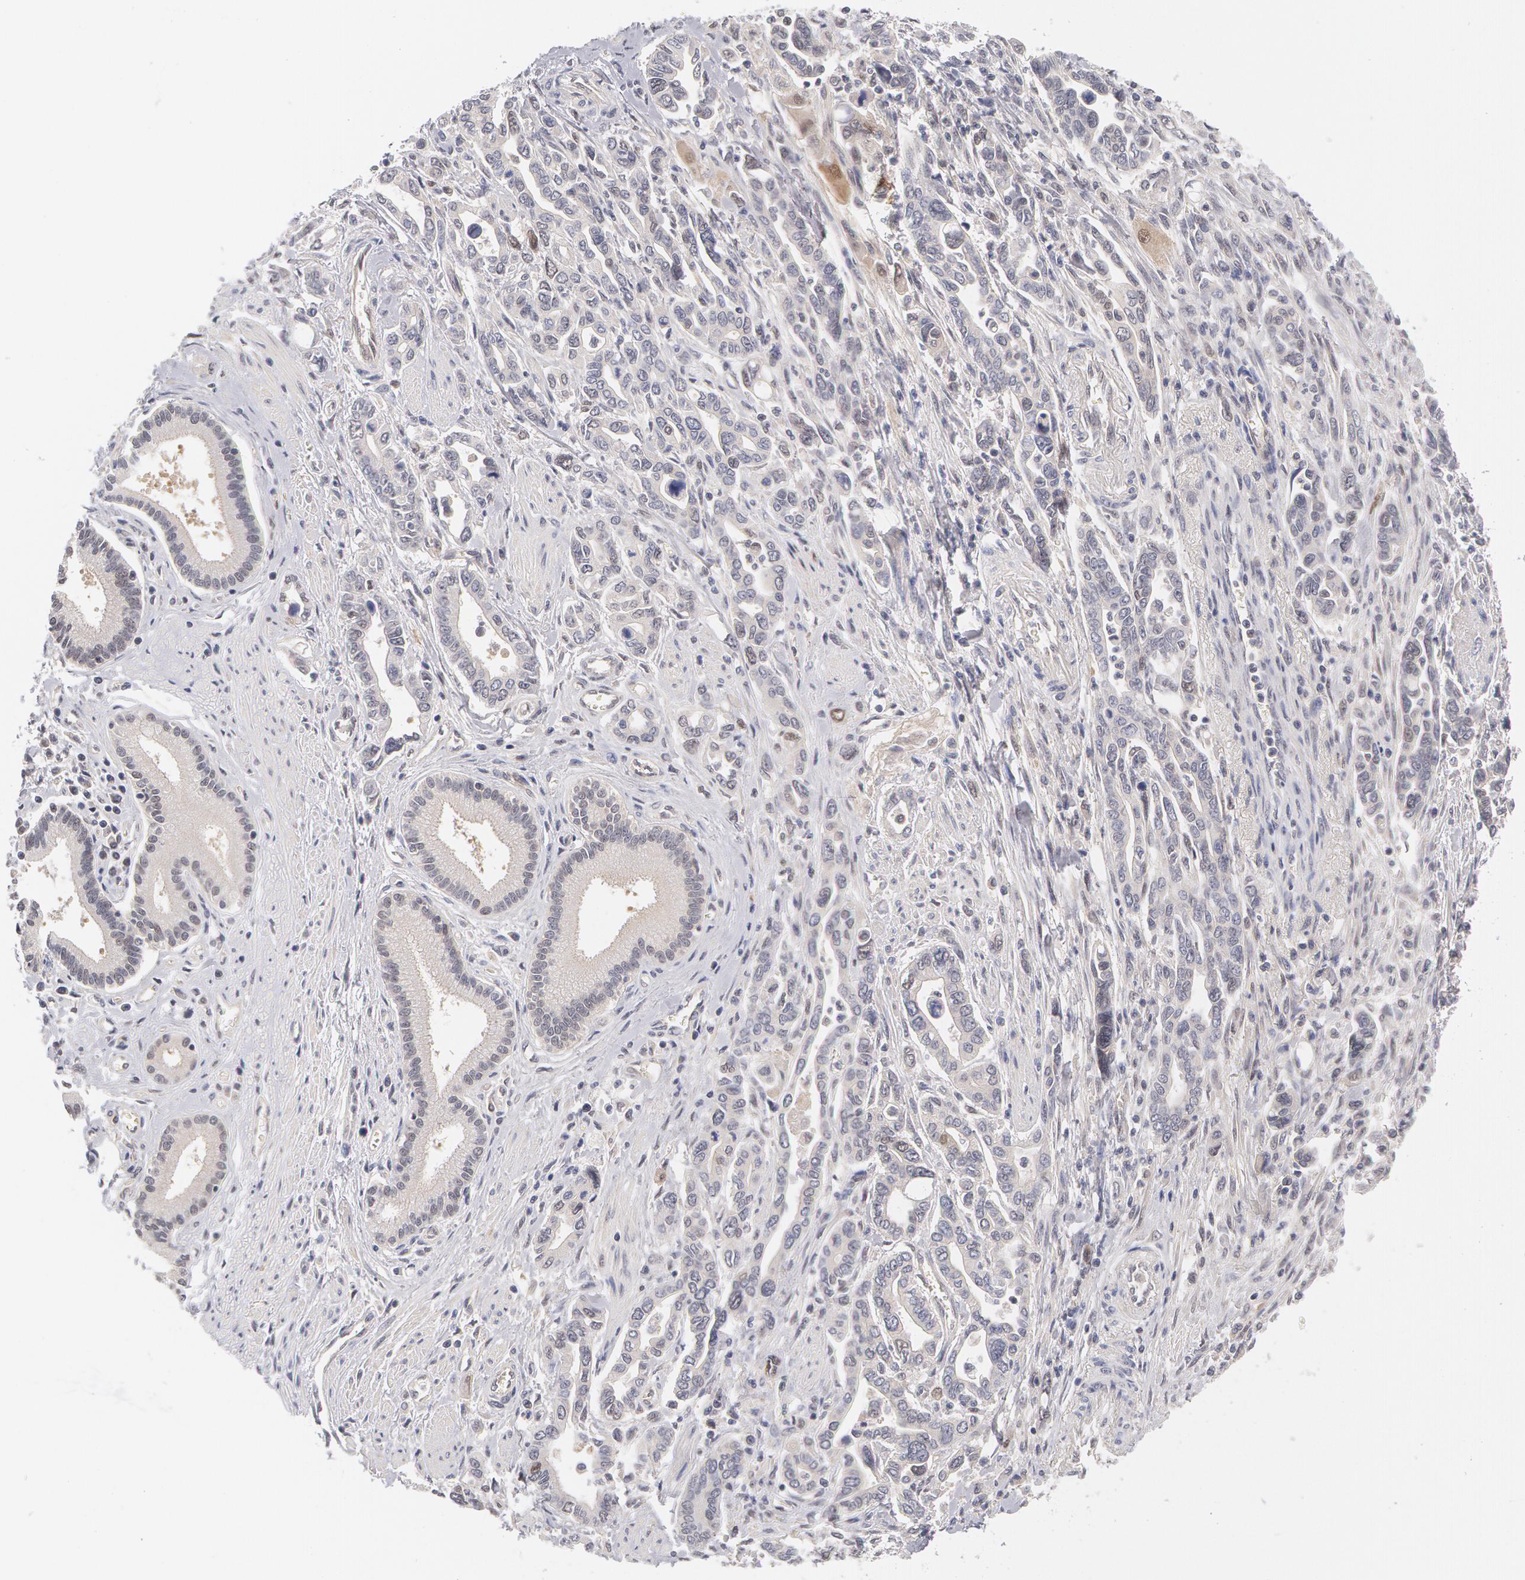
{"staining": {"intensity": "negative", "quantity": "none", "location": "none"}, "tissue": "pancreatic cancer", "cell_type": "Tumor cells", "image_type": "cancer", "snomed": [{"axis": "morphology", "description": "Adenocarcinoma, NOS"}, {"axis": "topography", "description": "Pancreas"}], "caption": "The histopathology image shows no significant positivity in tumor cells of pancreatic adenocarcinoma. Brightfield microscopy of immunohistochemistry stained with DAB (3,3'-diaminobenzidine) (brown) and hematoxylin (blue), captured at high magnification.", "gene": "TXNRD1", "patient": {"sex": "female", "age": 57}}